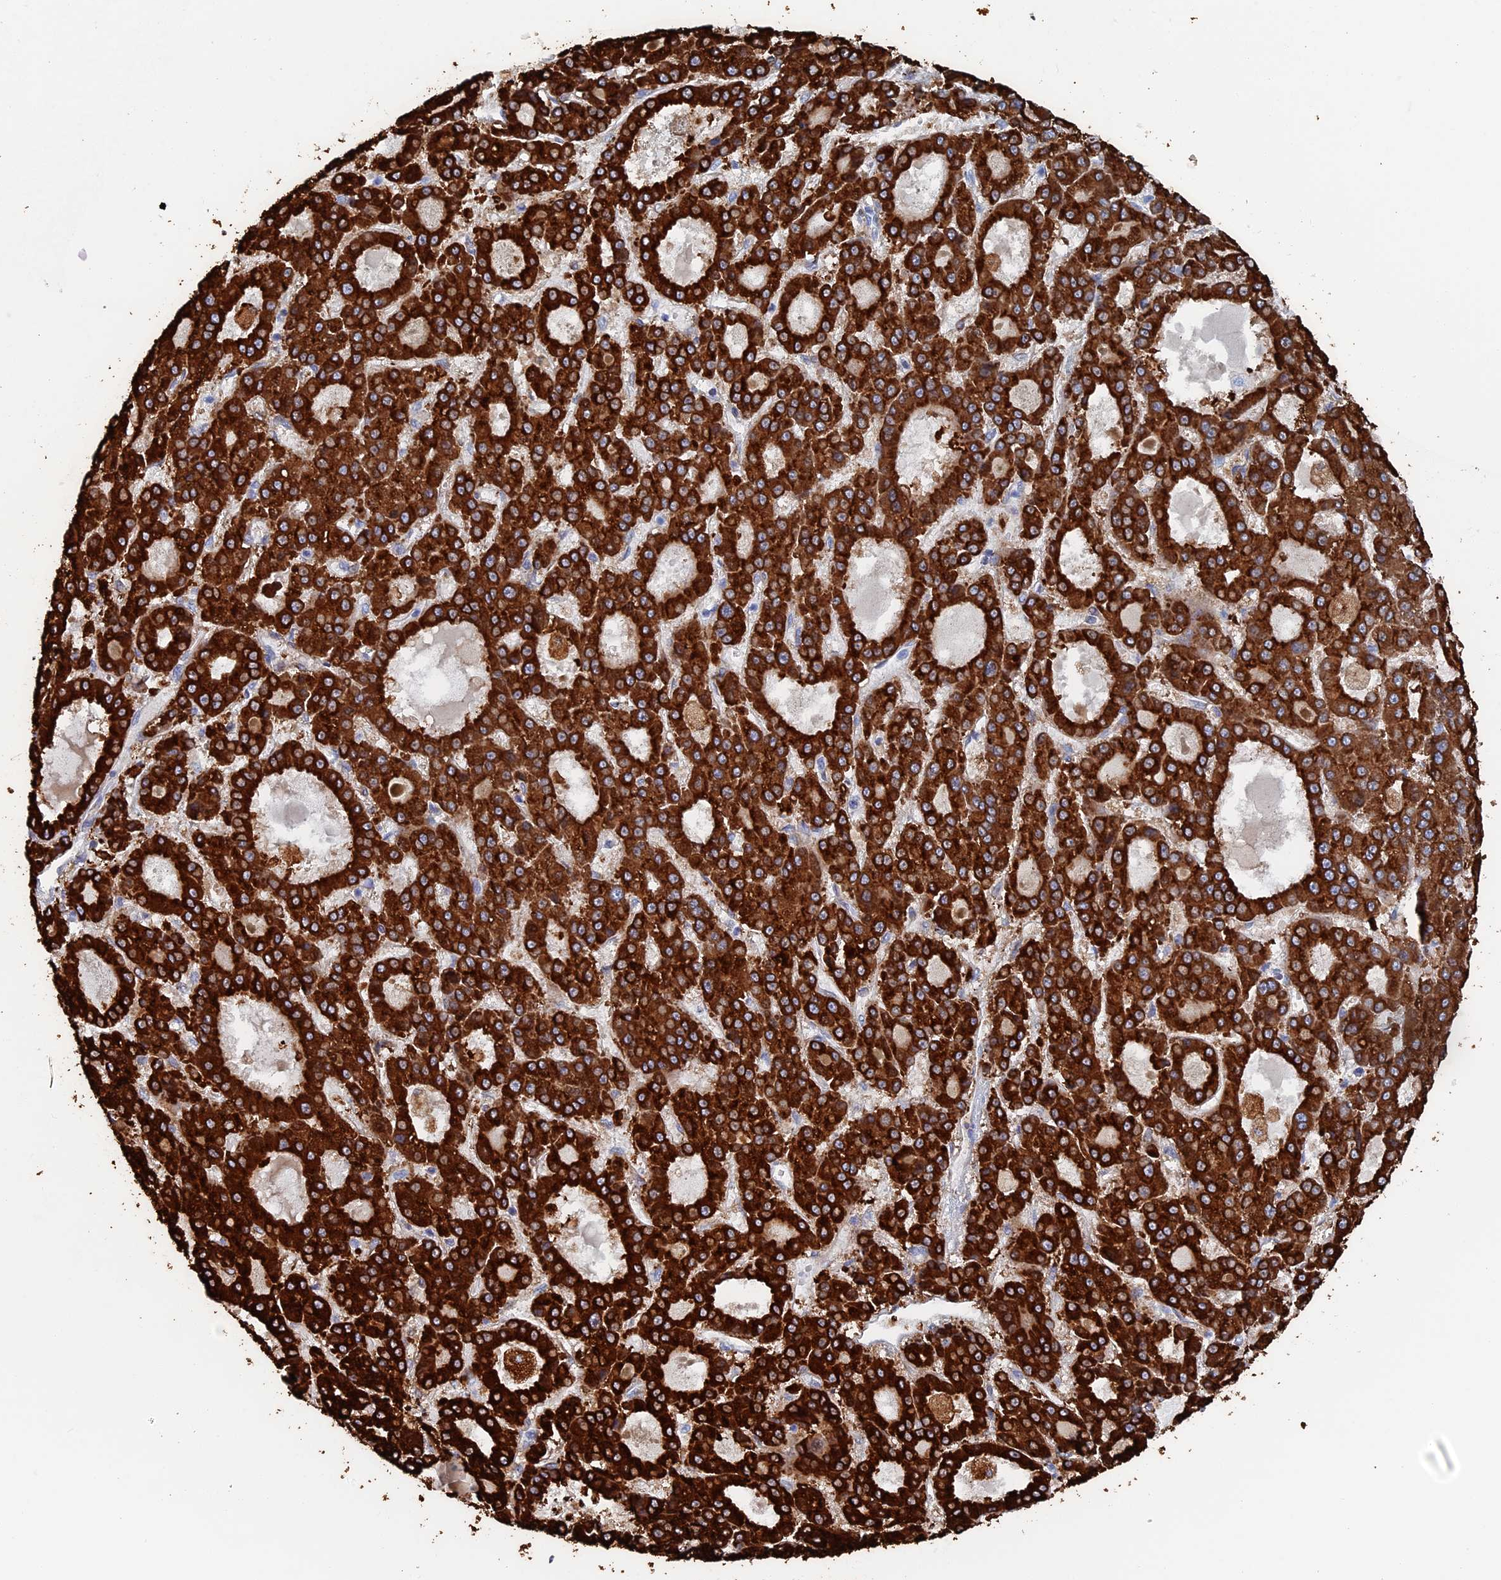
{"staining": {"intensity": "strong", "quantity": ">75%", "location": "cytoplasmic/membranous"}, "tissue": "liver cancer", "cell_type": "Tumor cells", "image_type": "cancer", "snomed": [{"axis": "morphology", "description": "Carcinoma, Hepatocellular, NOS"}, {"axis": "topography", "description": "Liver"}], "caption": "Immunohistochemistry (IHC) (DAB (3,3'-diaminobenzidine)) staining of human liver hepatocellular carcinoma displays strong cytoplasmic/membranous protein positivity in approximately >75% of tumor cells. (DAB (3,3'-diaminobenzidine) IHC, brown staining for protein, blue staining for nuclei).", "gene": "COG7", "patient": {"sex": "male", "age": 70}}